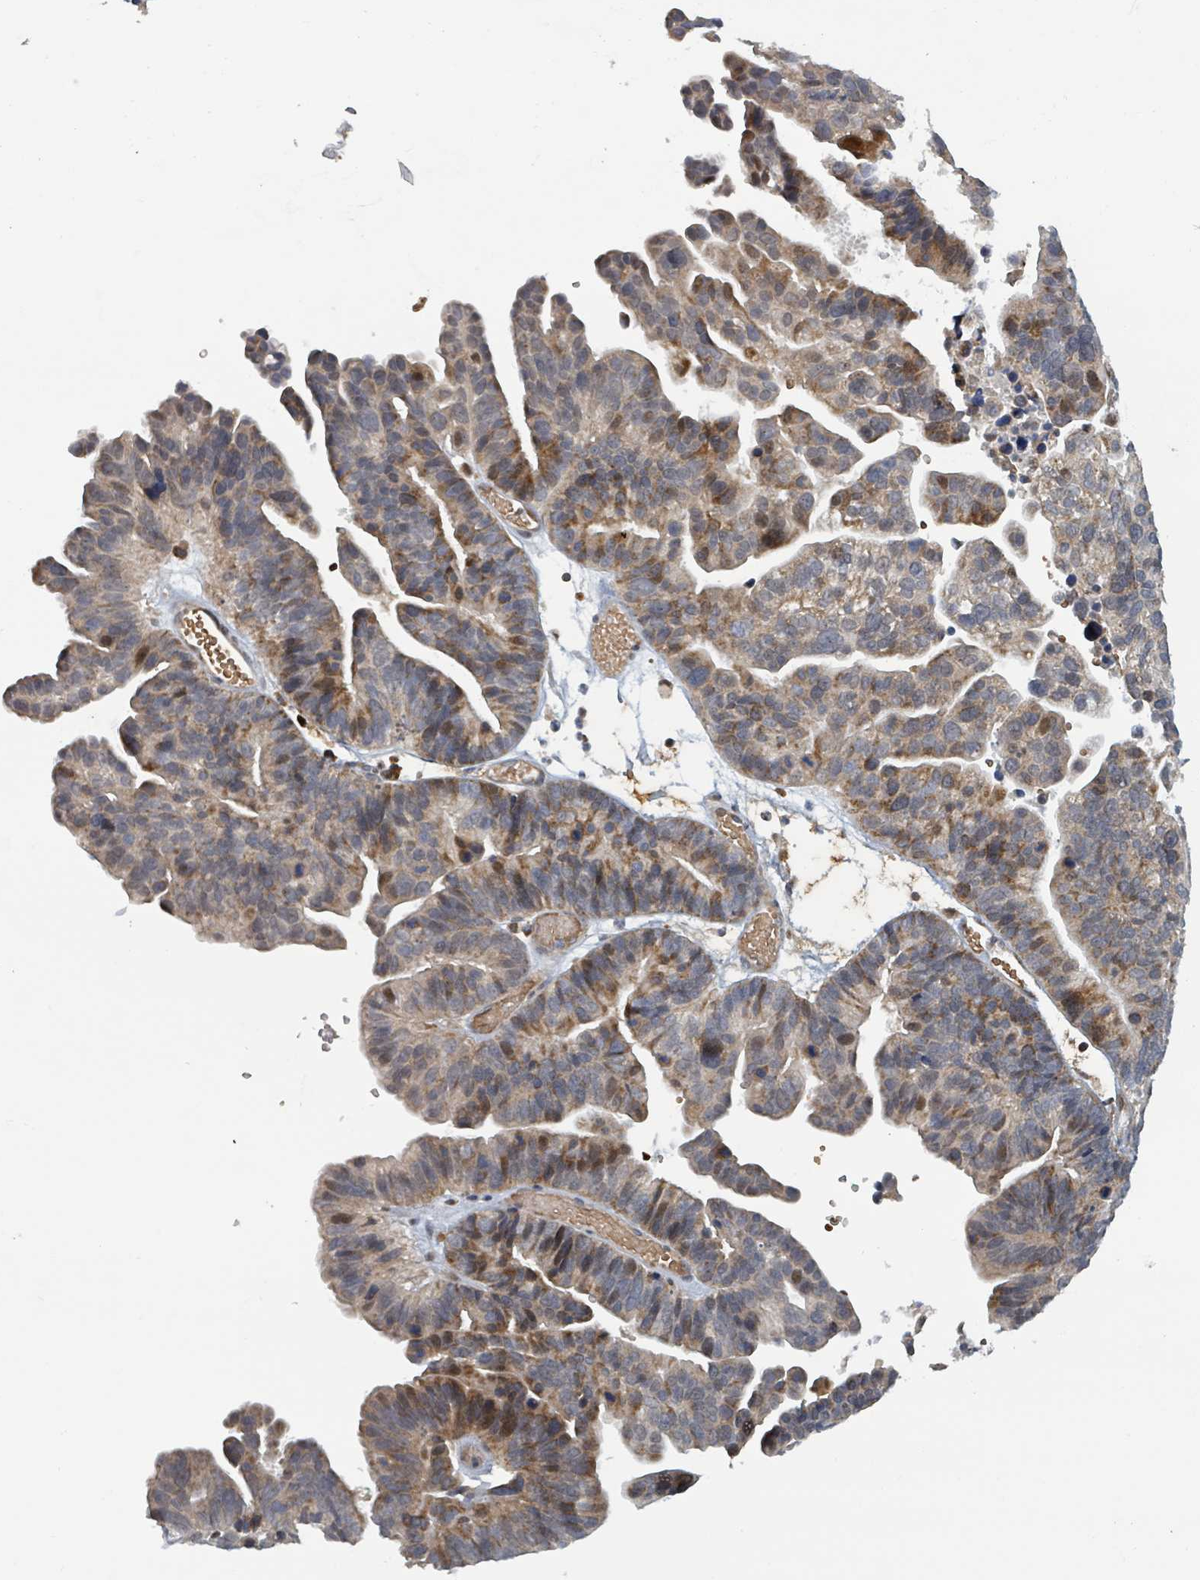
{"staining": {"intensity": "moderate", "quantity": ">75%", "location": "cytoplasmic/membranous"}, "tissue": "ovarian cancer", "cell_type": "Tumor cells", "image_type": "cancer", "snomed": [{"axis": "morphology", "description": "Cystadenocarcinoma, serous, NOS"}, {"axis": "topography", "description": "Ovary"}], "caption": "This is an image of immunohistochemistry (IHC) staining of serous cystadenocarcinoma (ovarian), which shows moderate expression in the cytoplasmic/membranous of tumor cells.", "gene": "HIVEP1", "patient": {"sex": "female", "age": 56}}